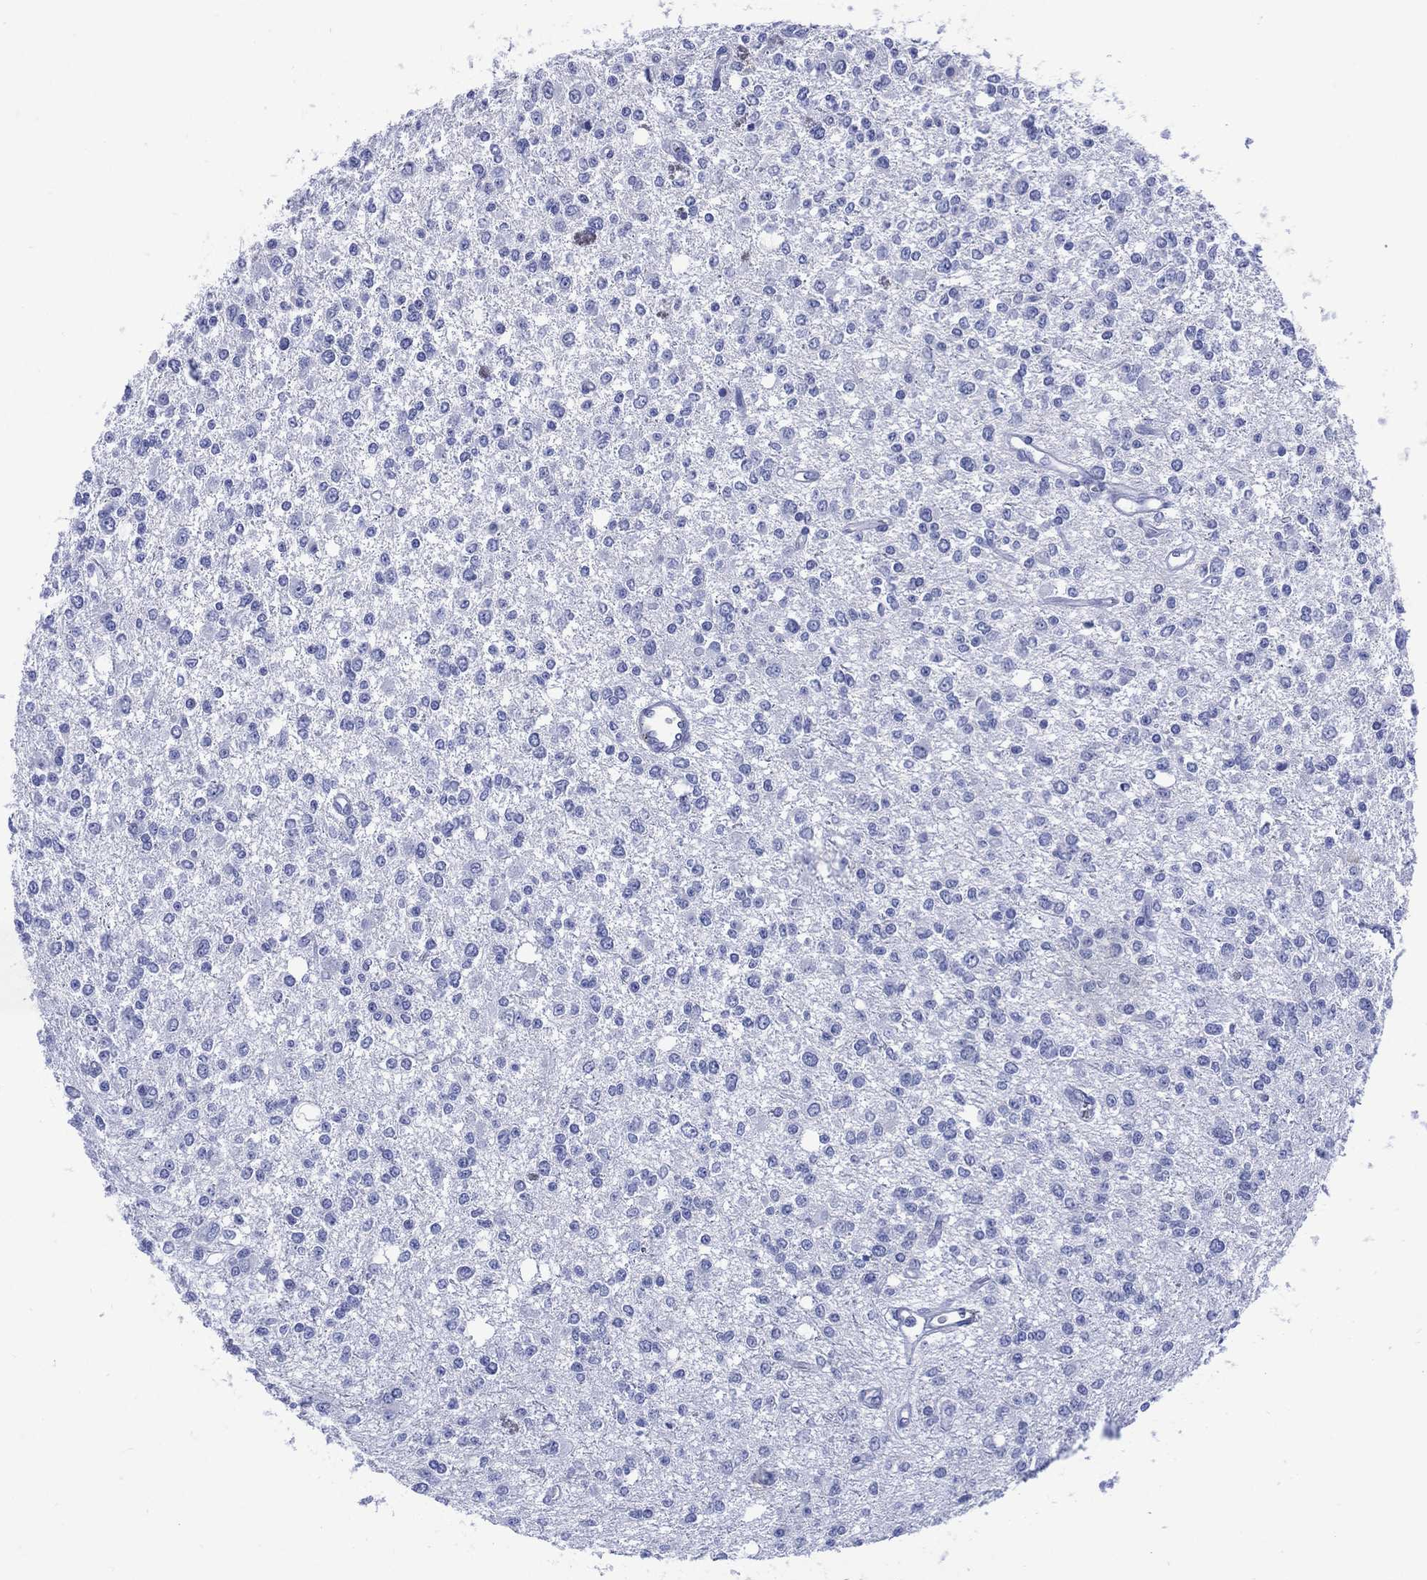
{"staining": {"intensity": "negative", "quantity": "none", "location": "none"}, "tissue": "glioma", "cell_type": "Tumor cells", "image_type": "cancer", "snomed": [{"axis": "morphology", "description": "Glioma, malignant, Low grade"}, {"axis": "topography", "description": "Brain"}], "caption": "Photomicrograph shows no significant protein staining in tumor cells of malignant glioma (low-grade).", "gene": "SHCBP1L", "patient": {"sex": "male", "age": 67}}